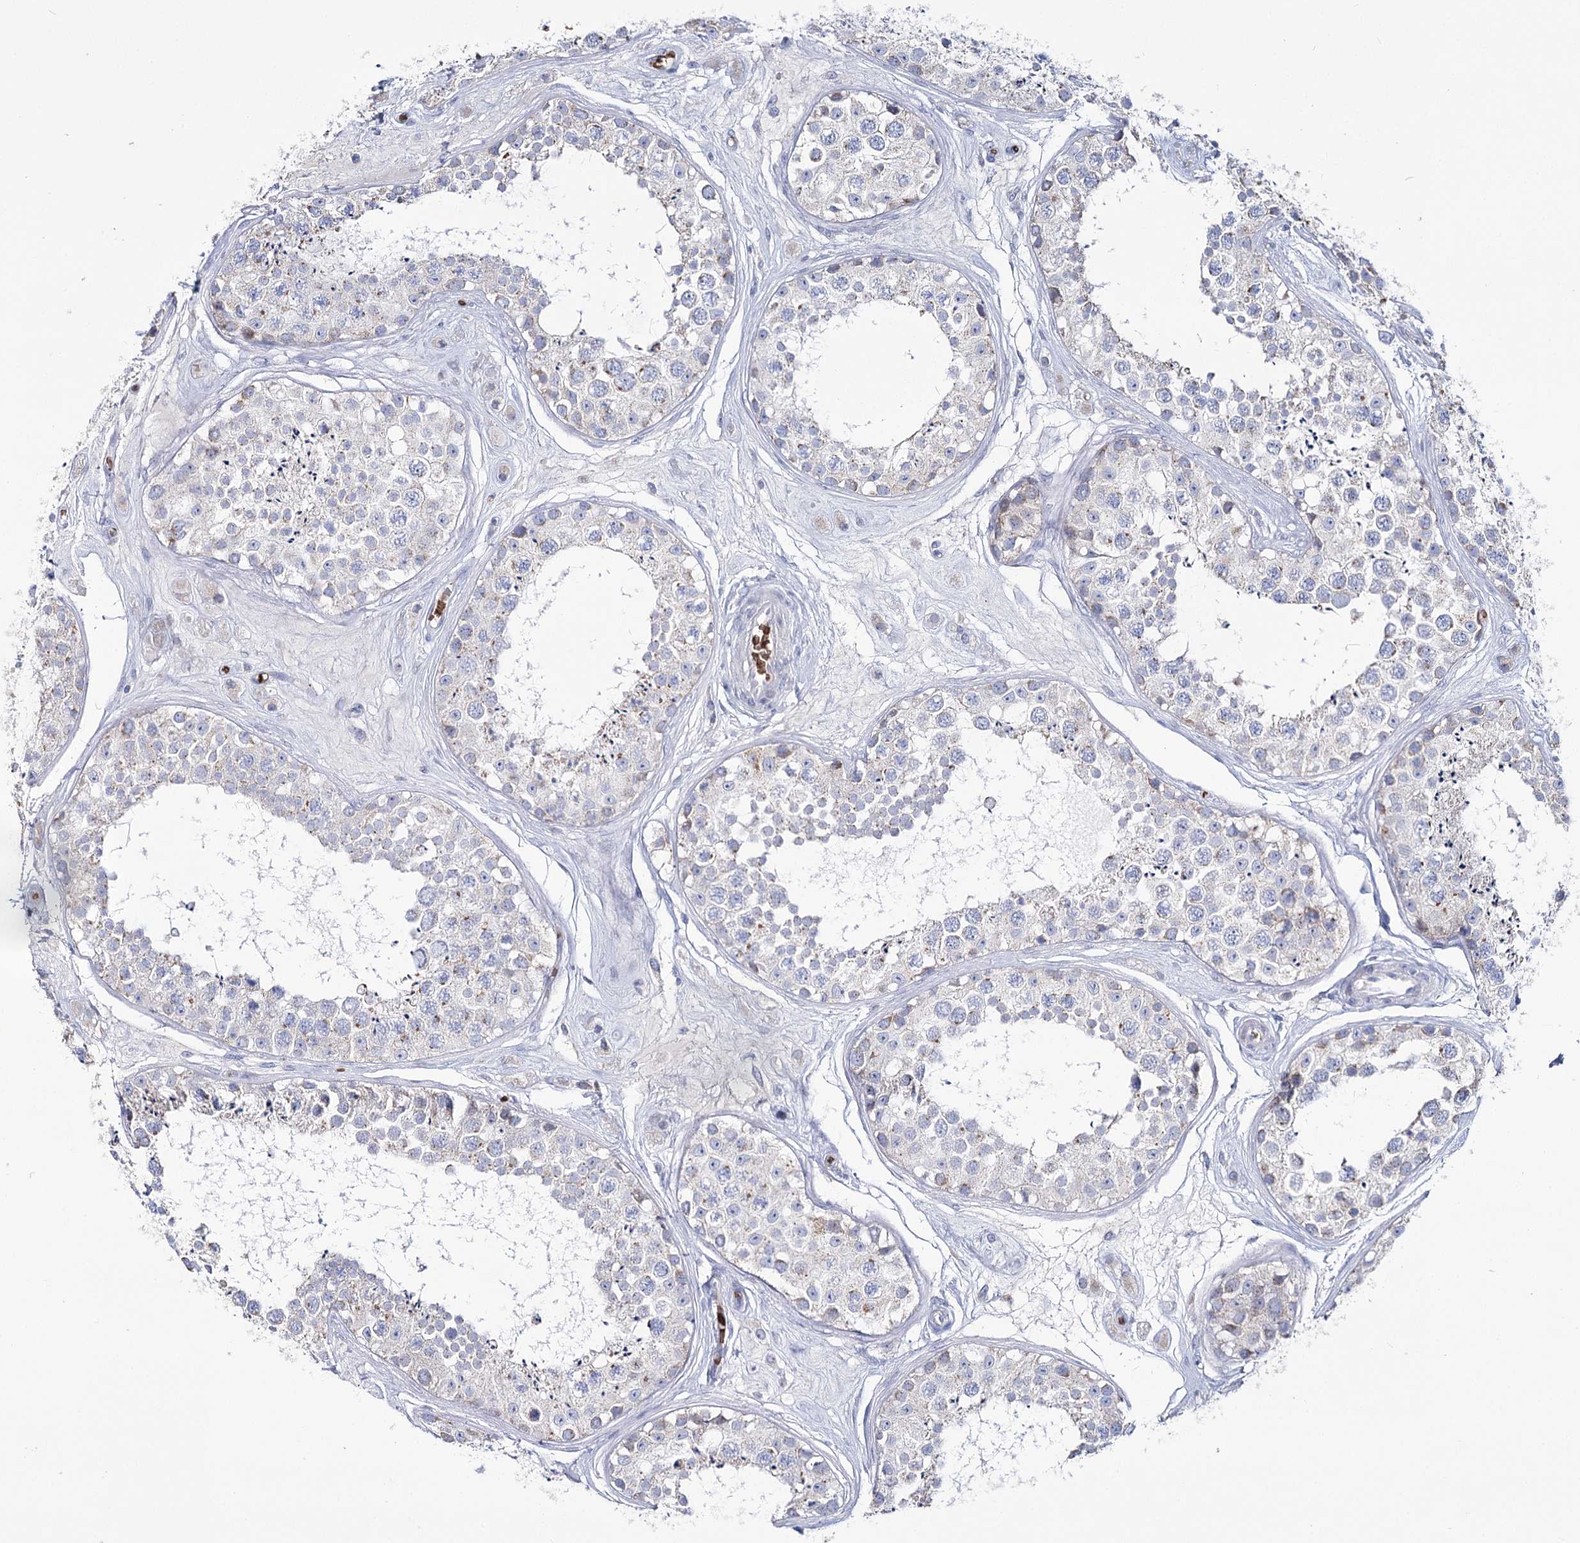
{"staining": {"intensity": "negative", "quantity": "none", "location": "none"}, "tissue": "testis", "cell_type": "Cells in seminiferous ducts", "image_type": "normal", "snomed": [{"axis": "morphology", "description": "Normal tissue, NOS"}, {"axis": "topography", "description": "Testis"}], "caption": "The immunohistochemistry (IHC) photomicrograph has no significant expression in cells in seminiferous ducts of testis.", "gene": "GBF1", "patient": {"sex": "male", "age": 25}}